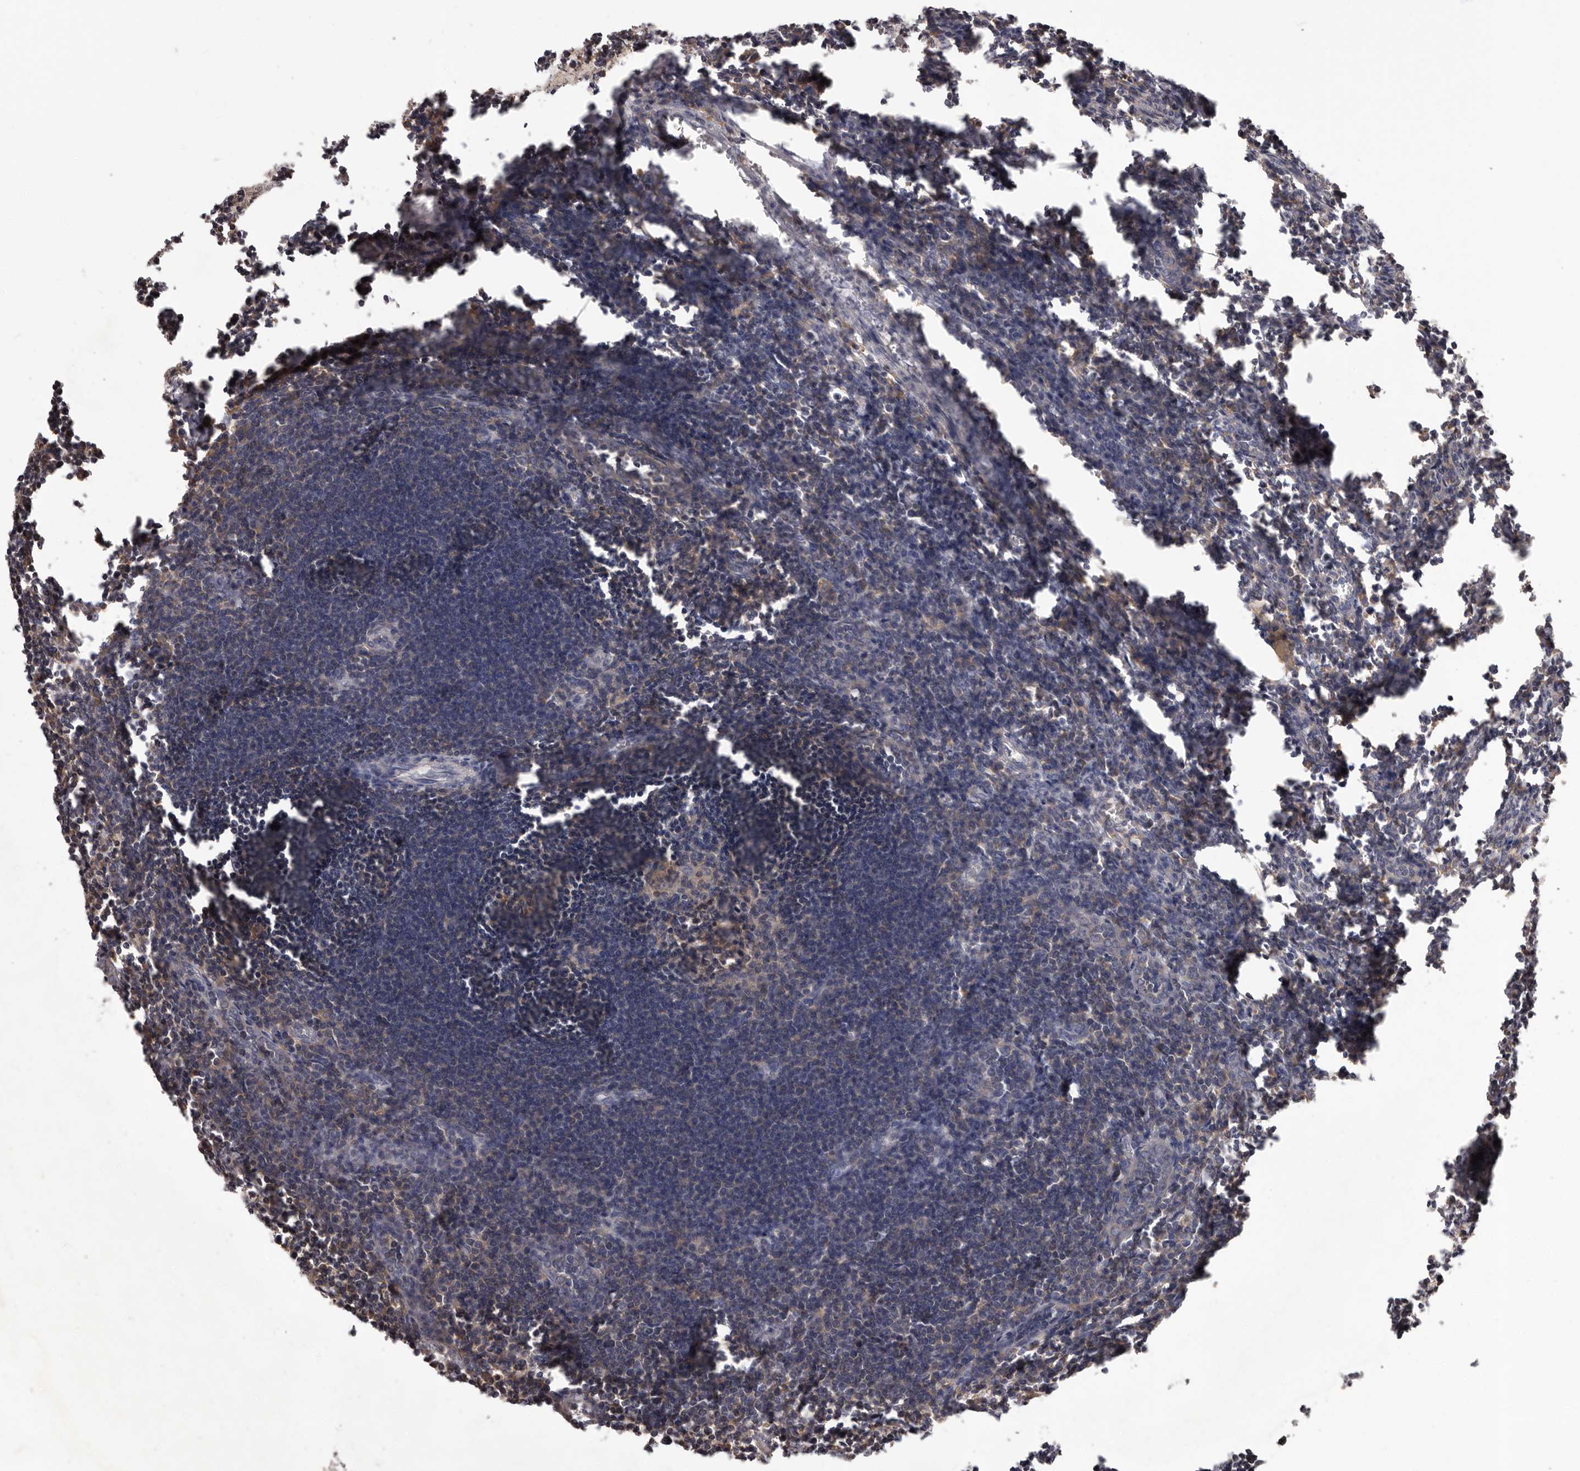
{"staining": {"intensity": "weak", "quantity": "<25%", "location": "cytoplasmic/membranous"}, "tissue": "lymph node", "cell_type": "Germinal center cells", "image_type": "normal", "snomed": [{"axis": "morphology", "description": "Normal tissue, NOS"}, {"axis": "morphology", "description": "Malignant melanoma, Metastatic site"}, {"axis": "topography", "description": "Lymph node"}], "caption": "Protein analysis of unremarkable lymph node displays no significant positivity in germinal center cells. Nuclei are stained in blue.", "gene": "APEH", "patient": {"sex": "male", "age": 41}}